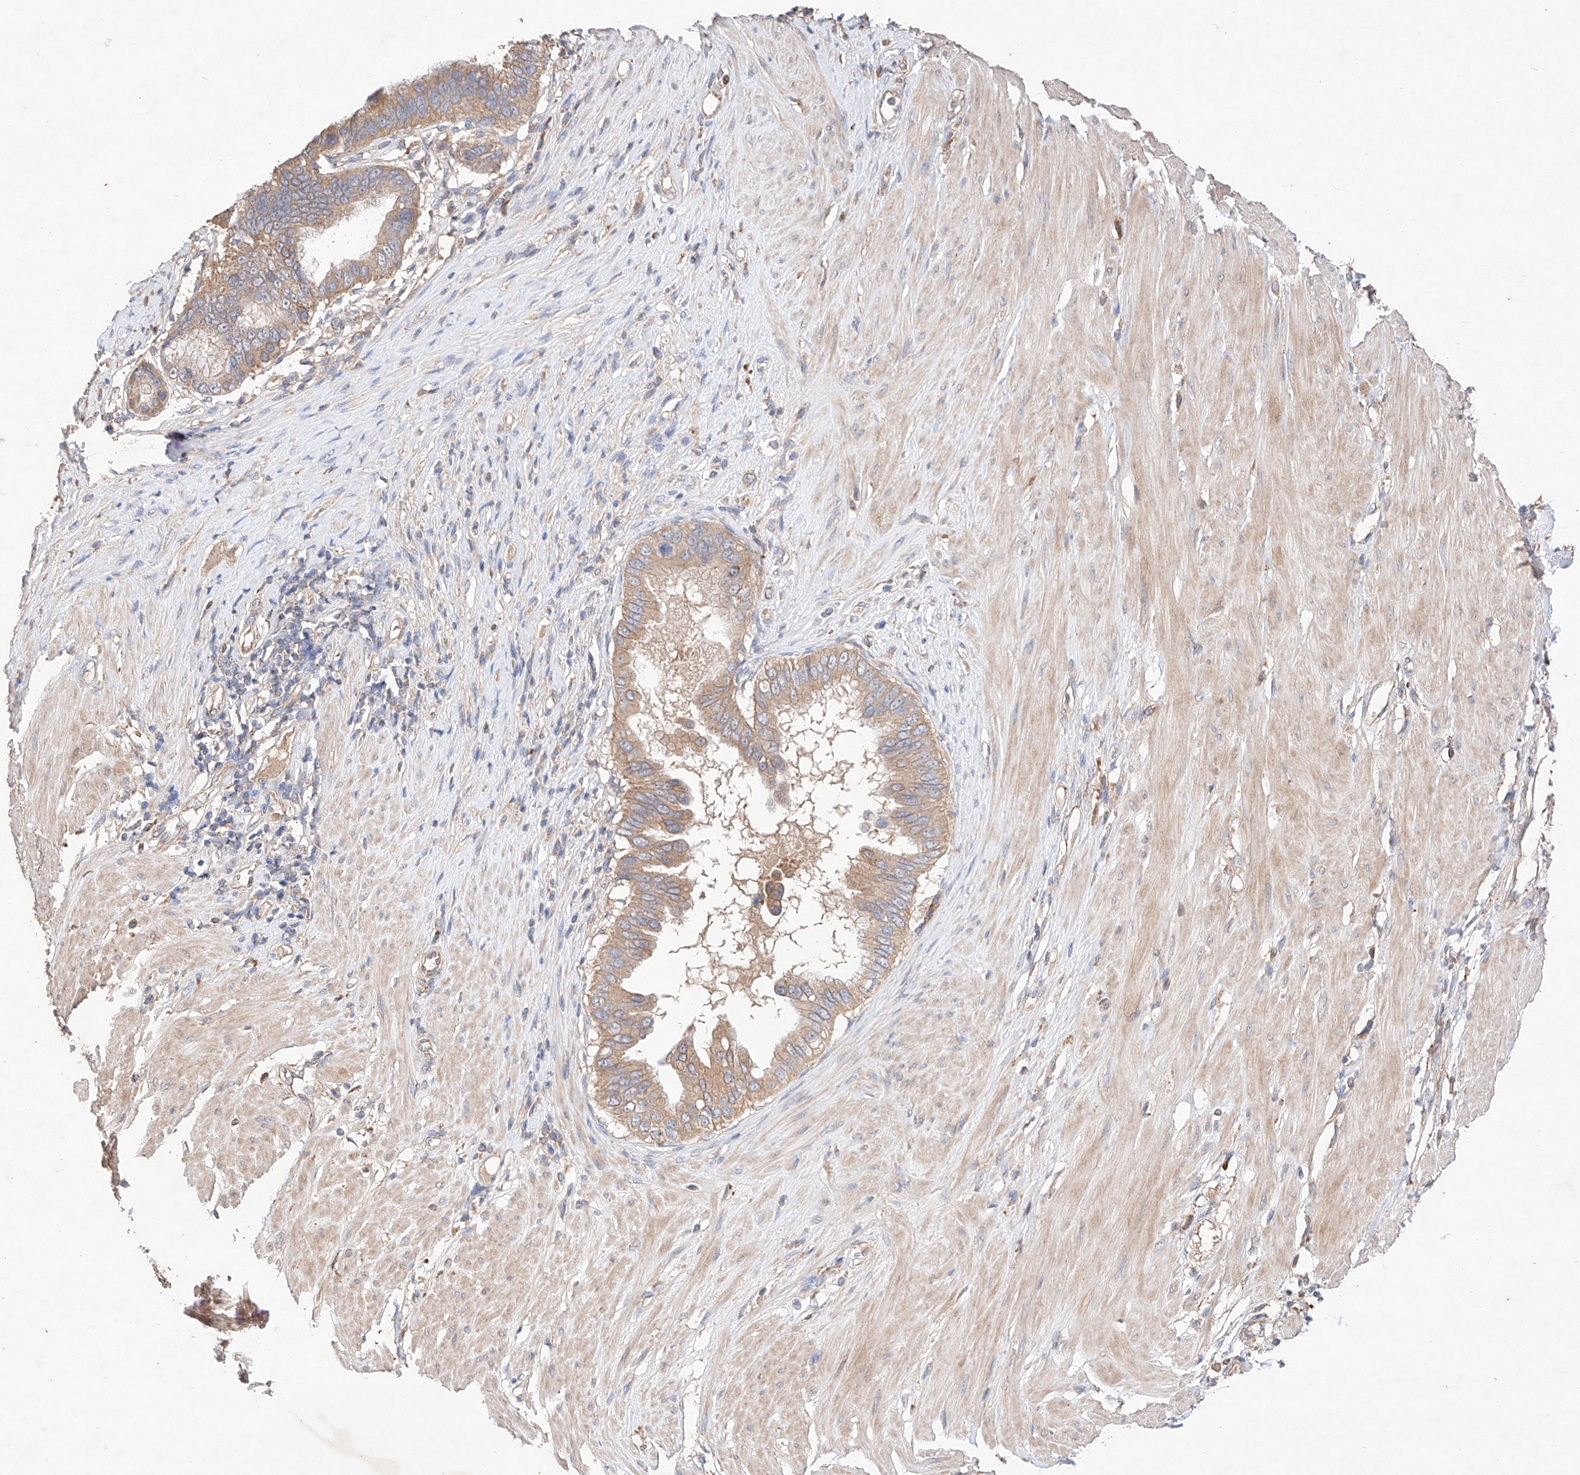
{"staining": {"intensity": "moderate", "quantity": ">75%", "location": "cytoplasmic/membranous"}, "tissue": "pancreatic cancer", "cell_type": "Tumor cells", "image_type": "cancer", "snomed": [{"axis": "morphology", "description": "Adenocarcinoma, NOS"}, {"axis": "topography", "description": "Pancreas"}], "caption": "An image showing moderate cytoplasmic/membranous expression in about >75% of tumor cells in pancreatic adenocarcinoma, as visualized by brown immunohistochemical staining.", "gene": "C6orf62", "patient": {"sex": "female", "age": 56}}